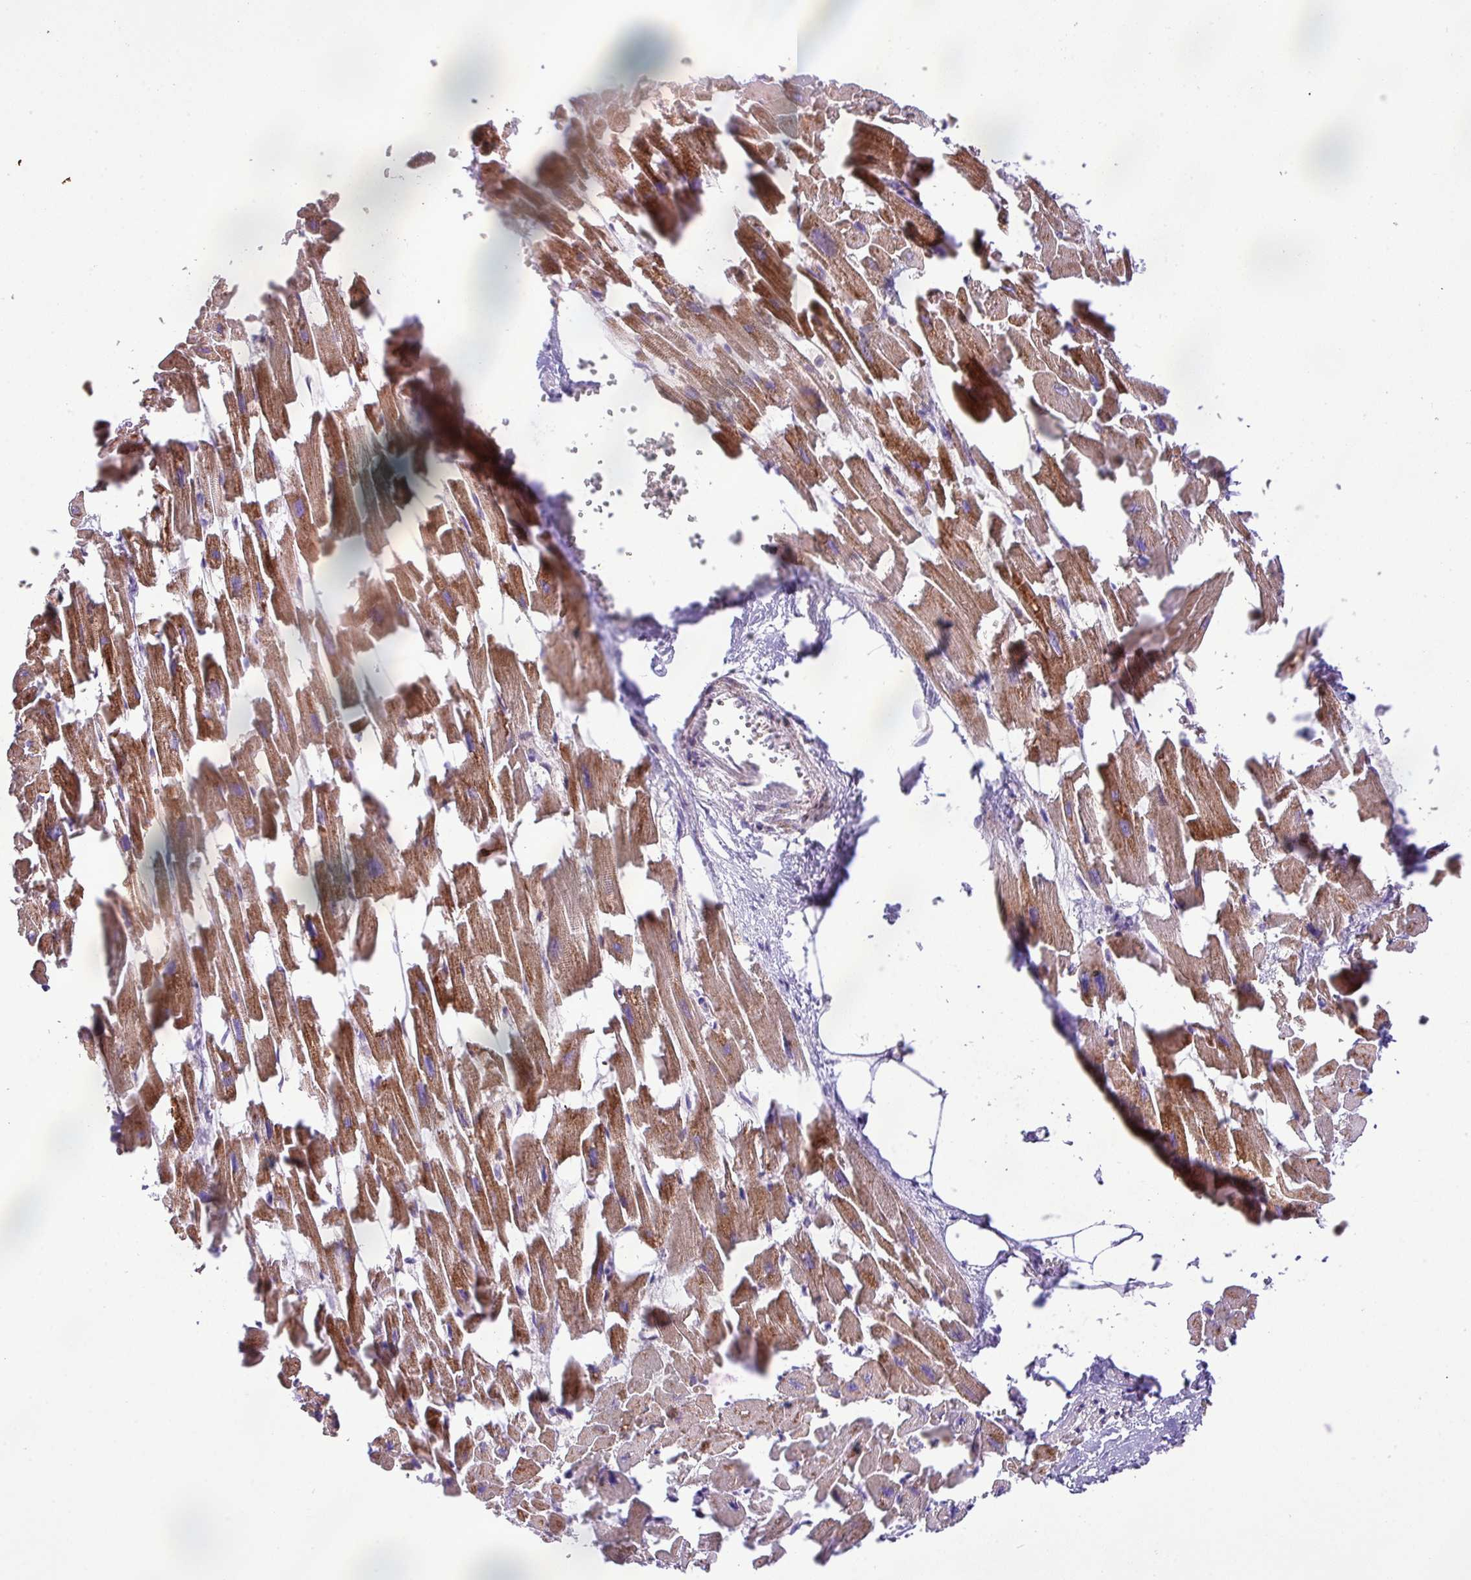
{"staining": {"intensity": "strong", "quantity": ">75%", "location": "cytoplasmic/membranous"}, "tissue": "heart muscle", "cell_type": "Cardiomyocytes", "image_type": "normal", "snomed": [{"axis": "morphology", "description": "Normal tissue, NOS"}, {"axis": "topography", "description": "Heart"}], "caption": "Unremarkable heart muscle exhibits strong cytoplasmic/membranous staining in approximately >75% of cardiomyocytes.", "gene": "B3GNT9", "patient": {"sex": "female", "age": 64}}